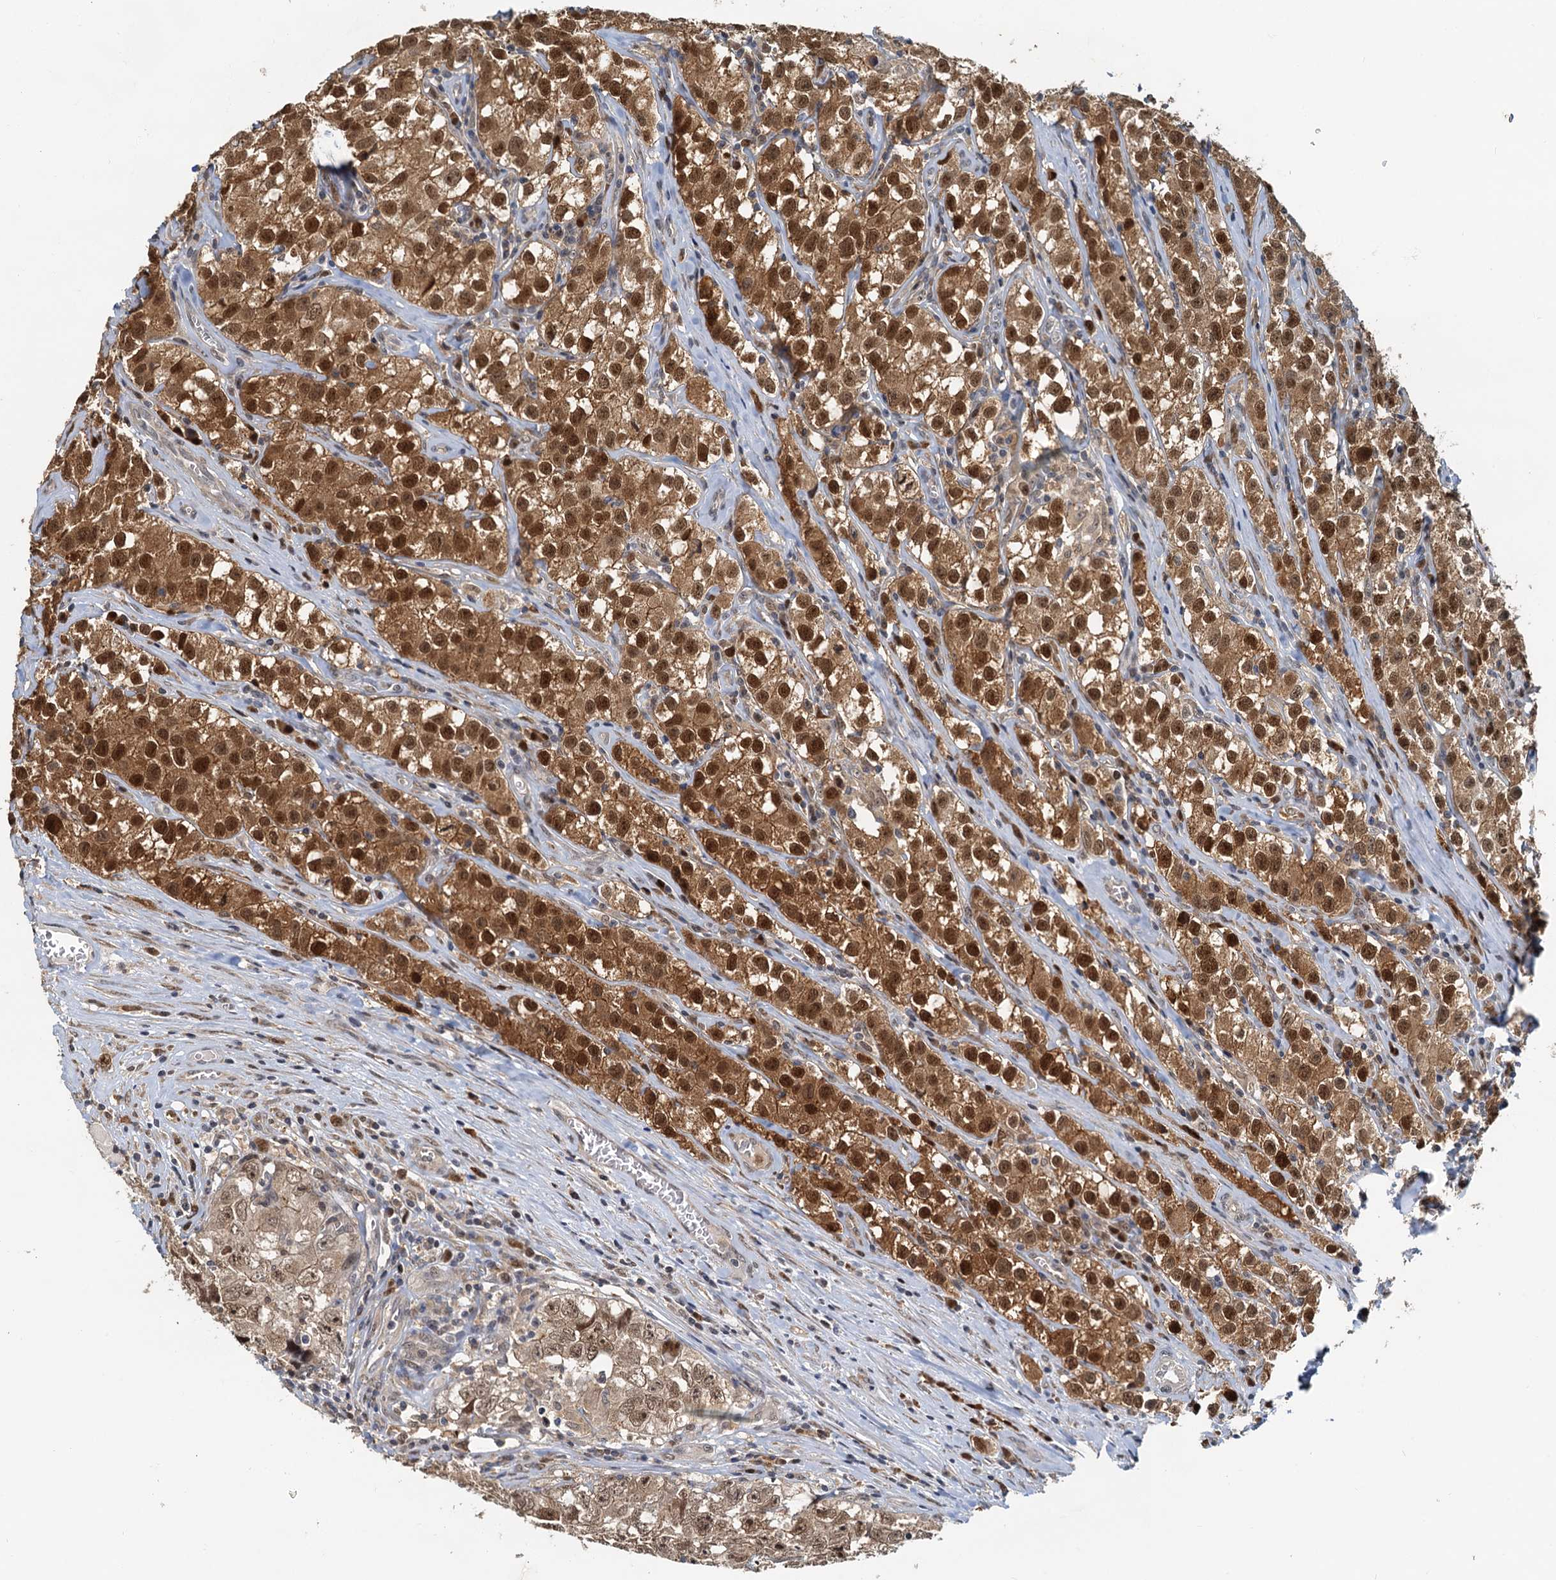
{"staining": {"intensity": "strong", "quantity": "25%-75%", "location": "cytoplasmic/membranous,nuclear"}, "tissue": "testis cancer", "cell_type": "Tumor cells", "image_type": "cancer", "snomed": [{"axis": "morphology", "description": "Seminoma, NOS"}, {"axis": "morphology", "description": "Carcinoma, Embryonal, NOS"}, {"axis": "topography", "description": "Testis"}], "caption": "Immunohistochemistry (IHC) micrograph of human testis cancer (embryonal carcinoma) stained for a protein (brown), which shows high levels of strong cytoplasmic/membranous and nuclear expression in approximately 25%-75% of tumor cells.", "gene": "SPINDOC", "patient": {"sex": "male", "age": 43}}